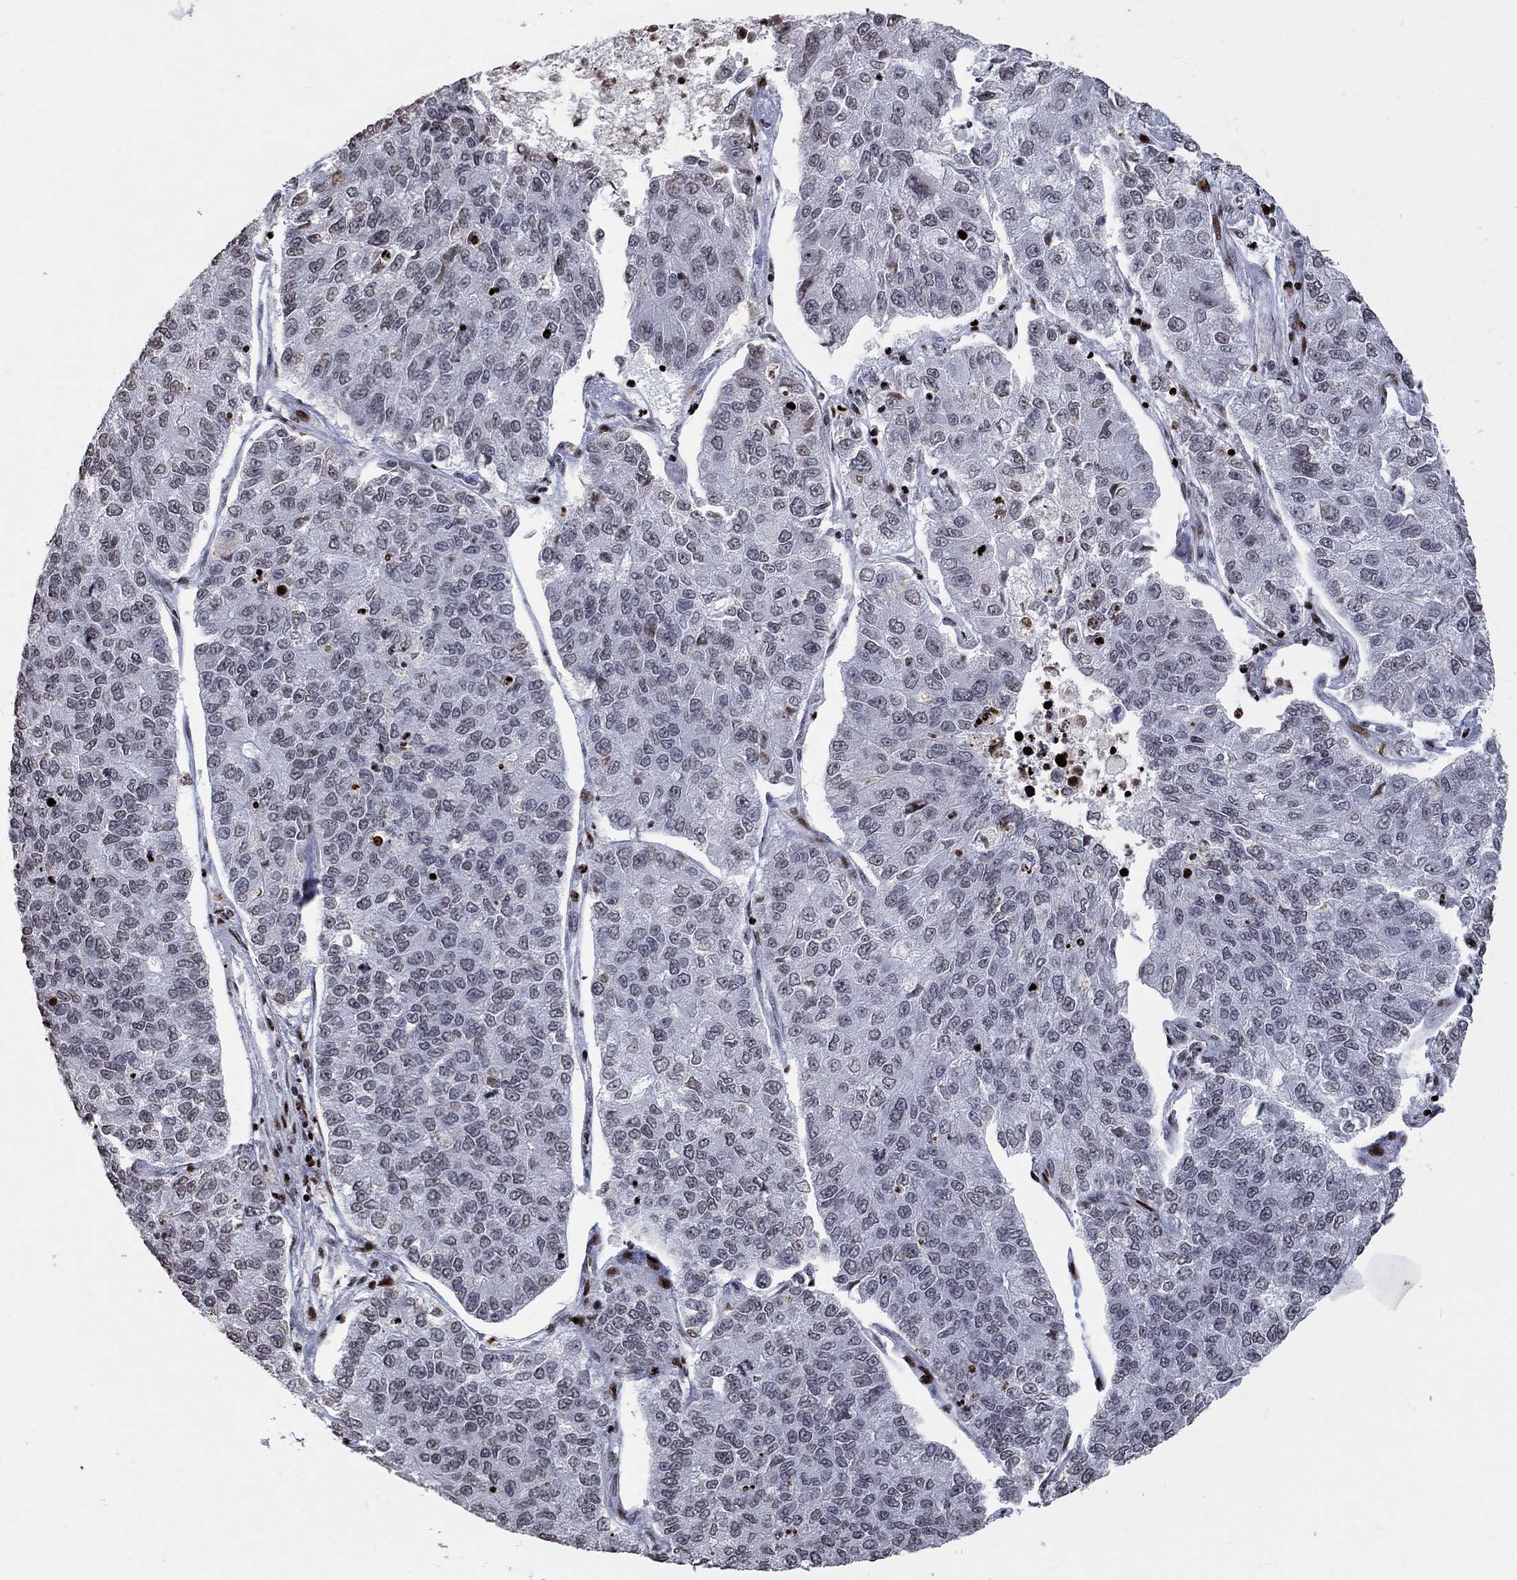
{"staining": {"intensity": "negative", "quantity": "none", "location": "none"}, "tissue": "lung cancer", "cell_type": "Tumor cells", "image_type": "cancer", "snomed": [{"axis": "morphology", "description": "Adenocarcinoma, NOS"}, {"axis": "topography", "description": "Lung"}], "caption": "An immunohistochemistry photomicrograph of adenocarcinoma (lung) is shown. There is no staining in tumor cells of adenocarcinoma (lung).", "gene": "SRSF3", "patient": {"sex": "male", "age": 49}}